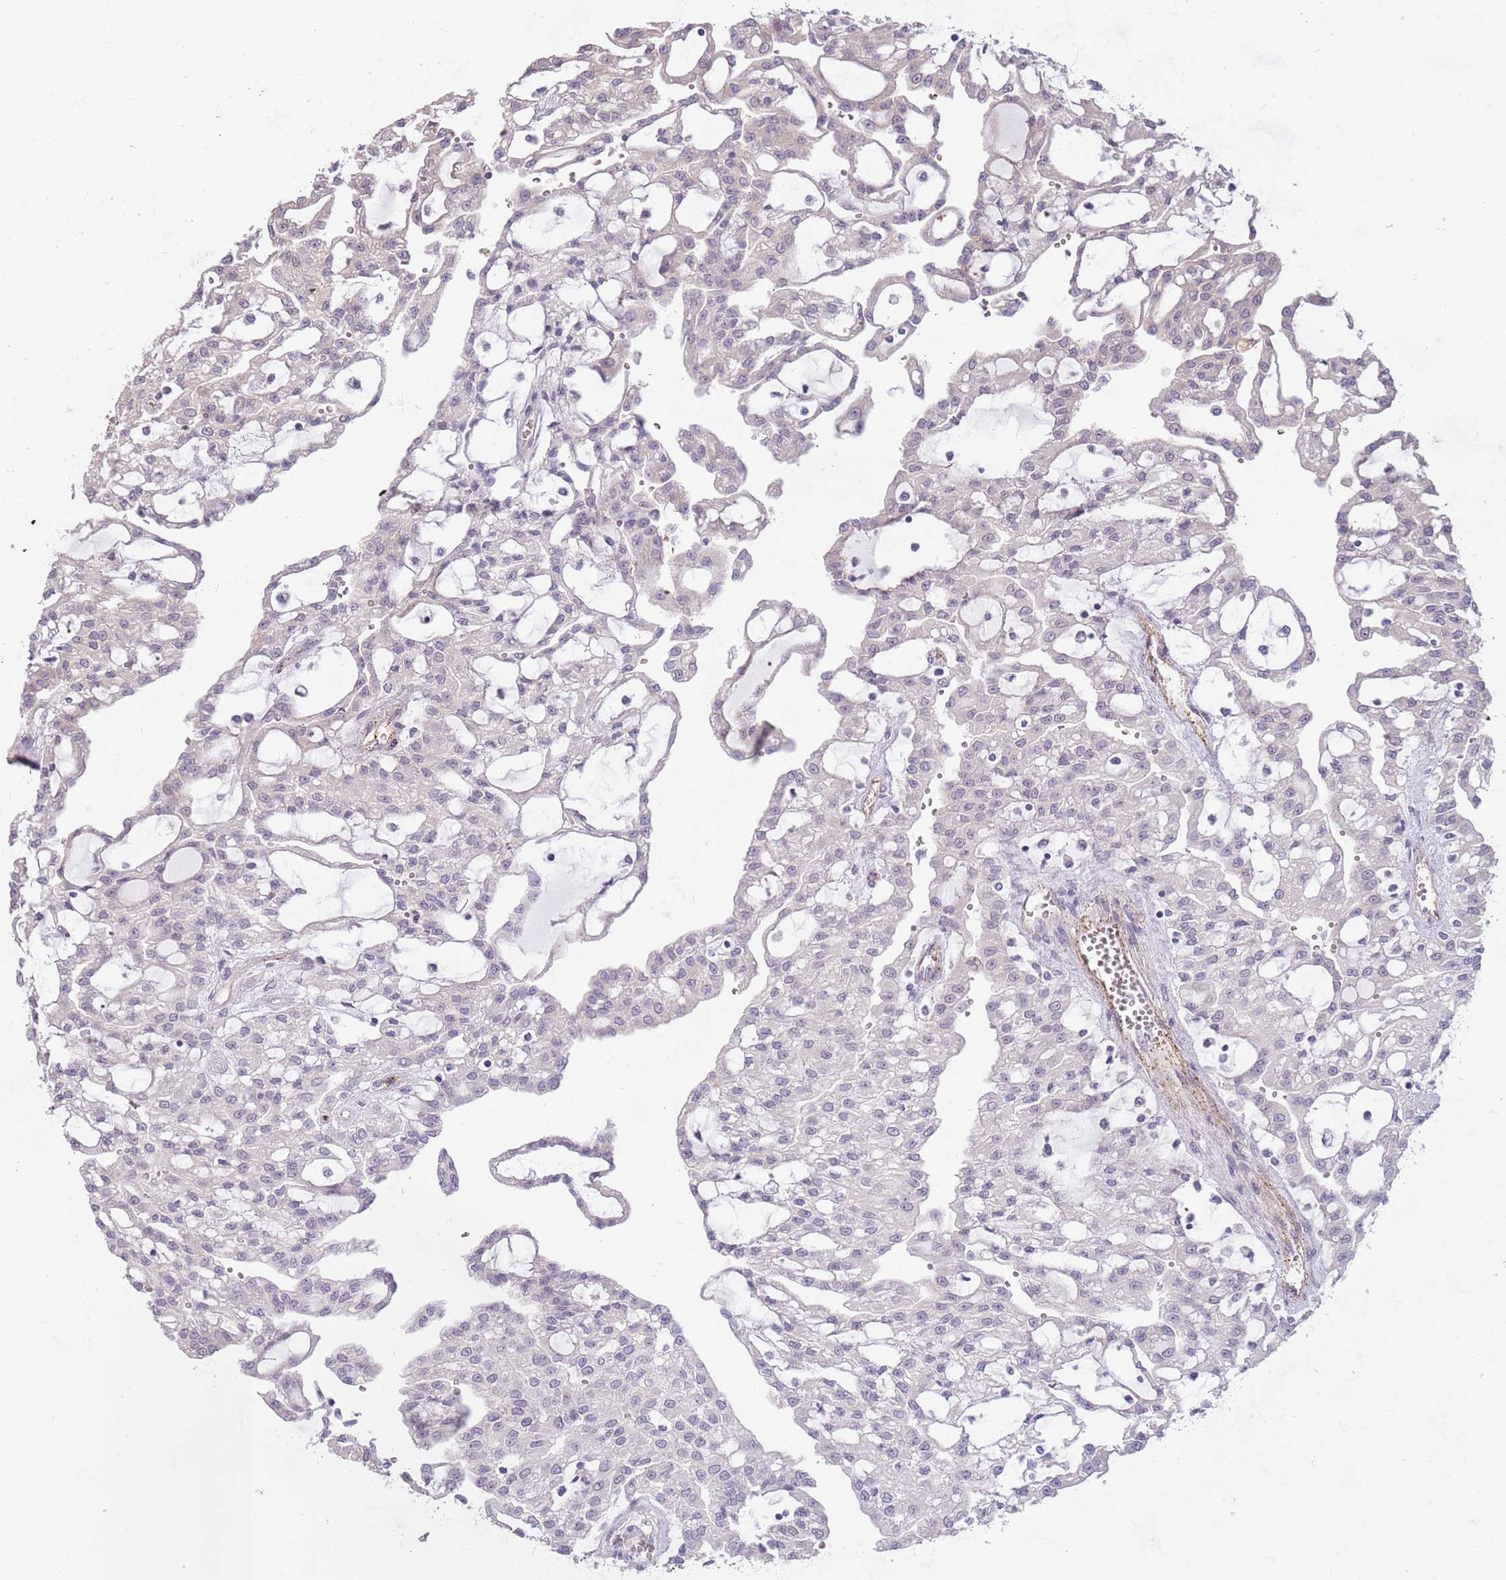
{"staining": {"intensity": "negative", "quantity": "none", "location": "none"}, "tissue": "renal cancer", "cell_type": "Tumor cells", "image_type": "cancer", "snomed": [{"axis": "morphology", "description": "Adenocarcinoma, NOS"}, {"axis": "topography", "description": "Kidney"}], "caption": "IHC of human renal cancer displays no staining in tumor cells.", "gene": "LDHD", "patient": {"sex": "male", "age": 63}}